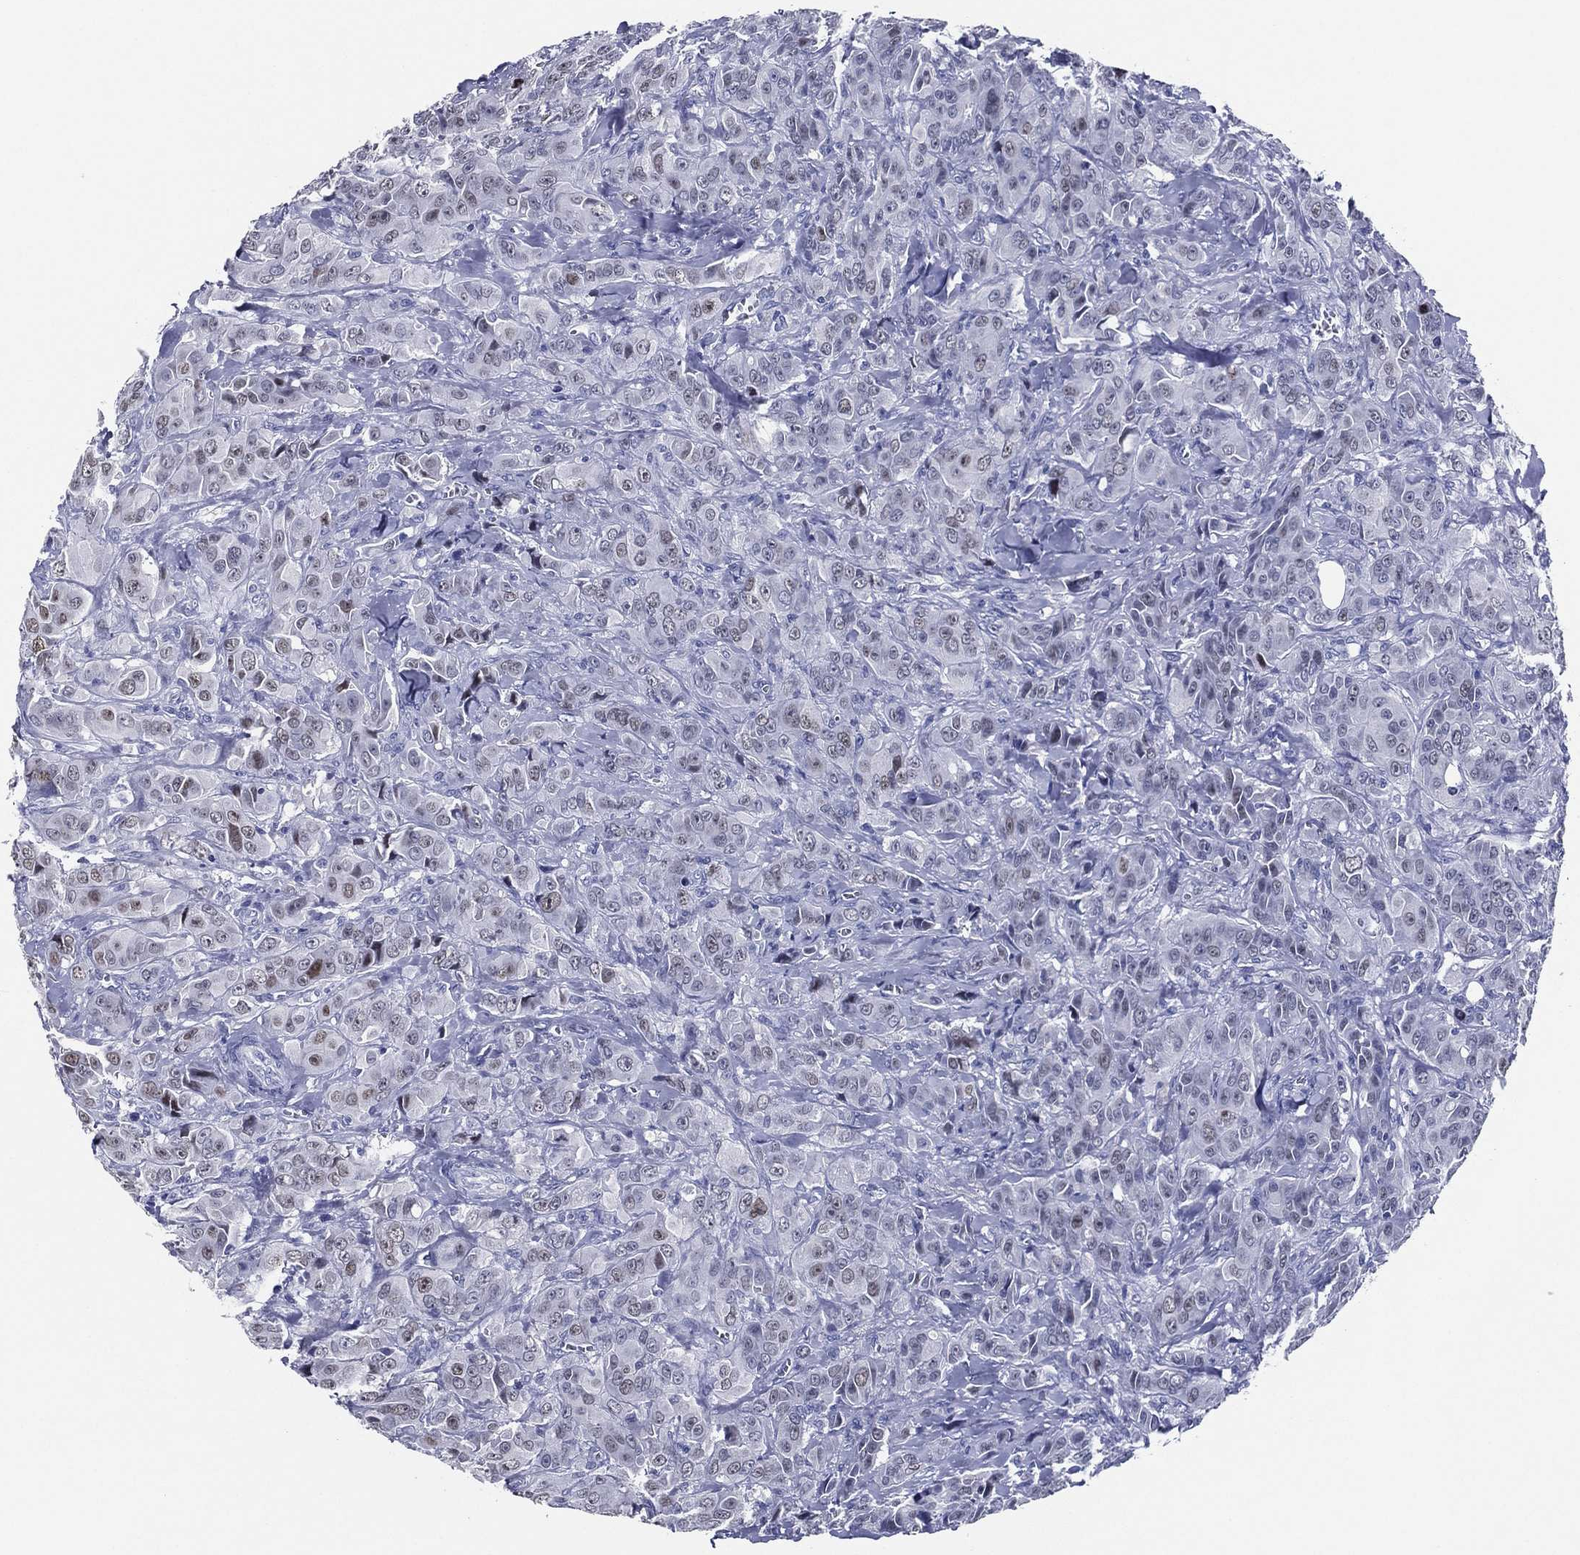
{"staining": {"intensity": "weak", "quantity": "<25%", "location": "nuclear"}, "tissue": "breast cancer", "cell_type": "Tumor cells", "image_type": "cancer", "snomed": [{"axis": "morphology", "description": "Duct carcinoma"}, {"axis": "topography", "description": "Breast"}], "caption": "Immunohistochemistry (IHC) histopathology image of breast cancer stained for a protein (brown), which shows no expression in tumor cells.", "gene": "TFAP2A", "patient": {"sex": "female", "age": 43}}